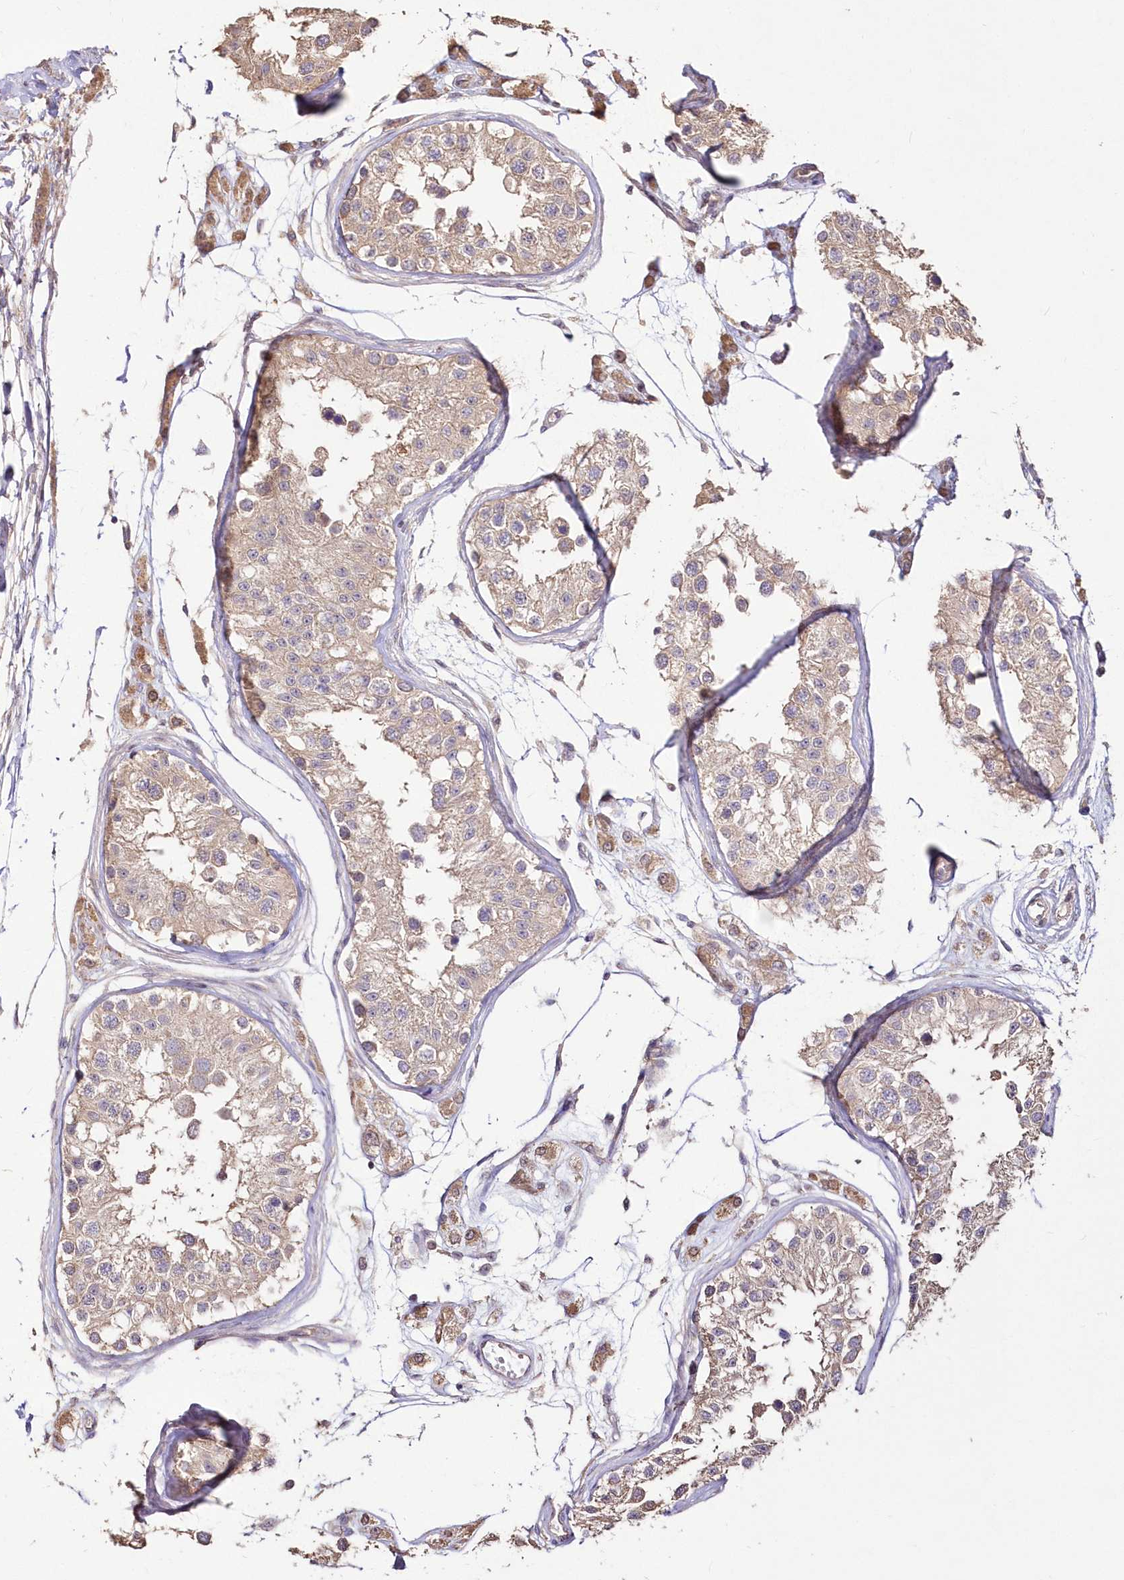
{"staining": {"intensity": "weak", "quantity": "25%-75%", "location": "cytoplasmic/membranous"}, "tissue": "testis", "cell_type": "Cells in seminiferous ducts", "image_type": "normal", "snomed": [{"axis": "morphology", "description": "Normal tissue, NOS"}, {"axis": "morphology", "description": "Adenocarcinoma, metastatic, NOS"}, {"axis": "topography", "description": "Testis"}], "caption": "Immunohistochemical staining of unremarkable testis demonstrates low levels of weak cytoplasmic/membranous expression in about 25%-75% of cells in seminiferous ducts.", "gene": "STK17B", "patient": {"sex": "male", "age": 26}}